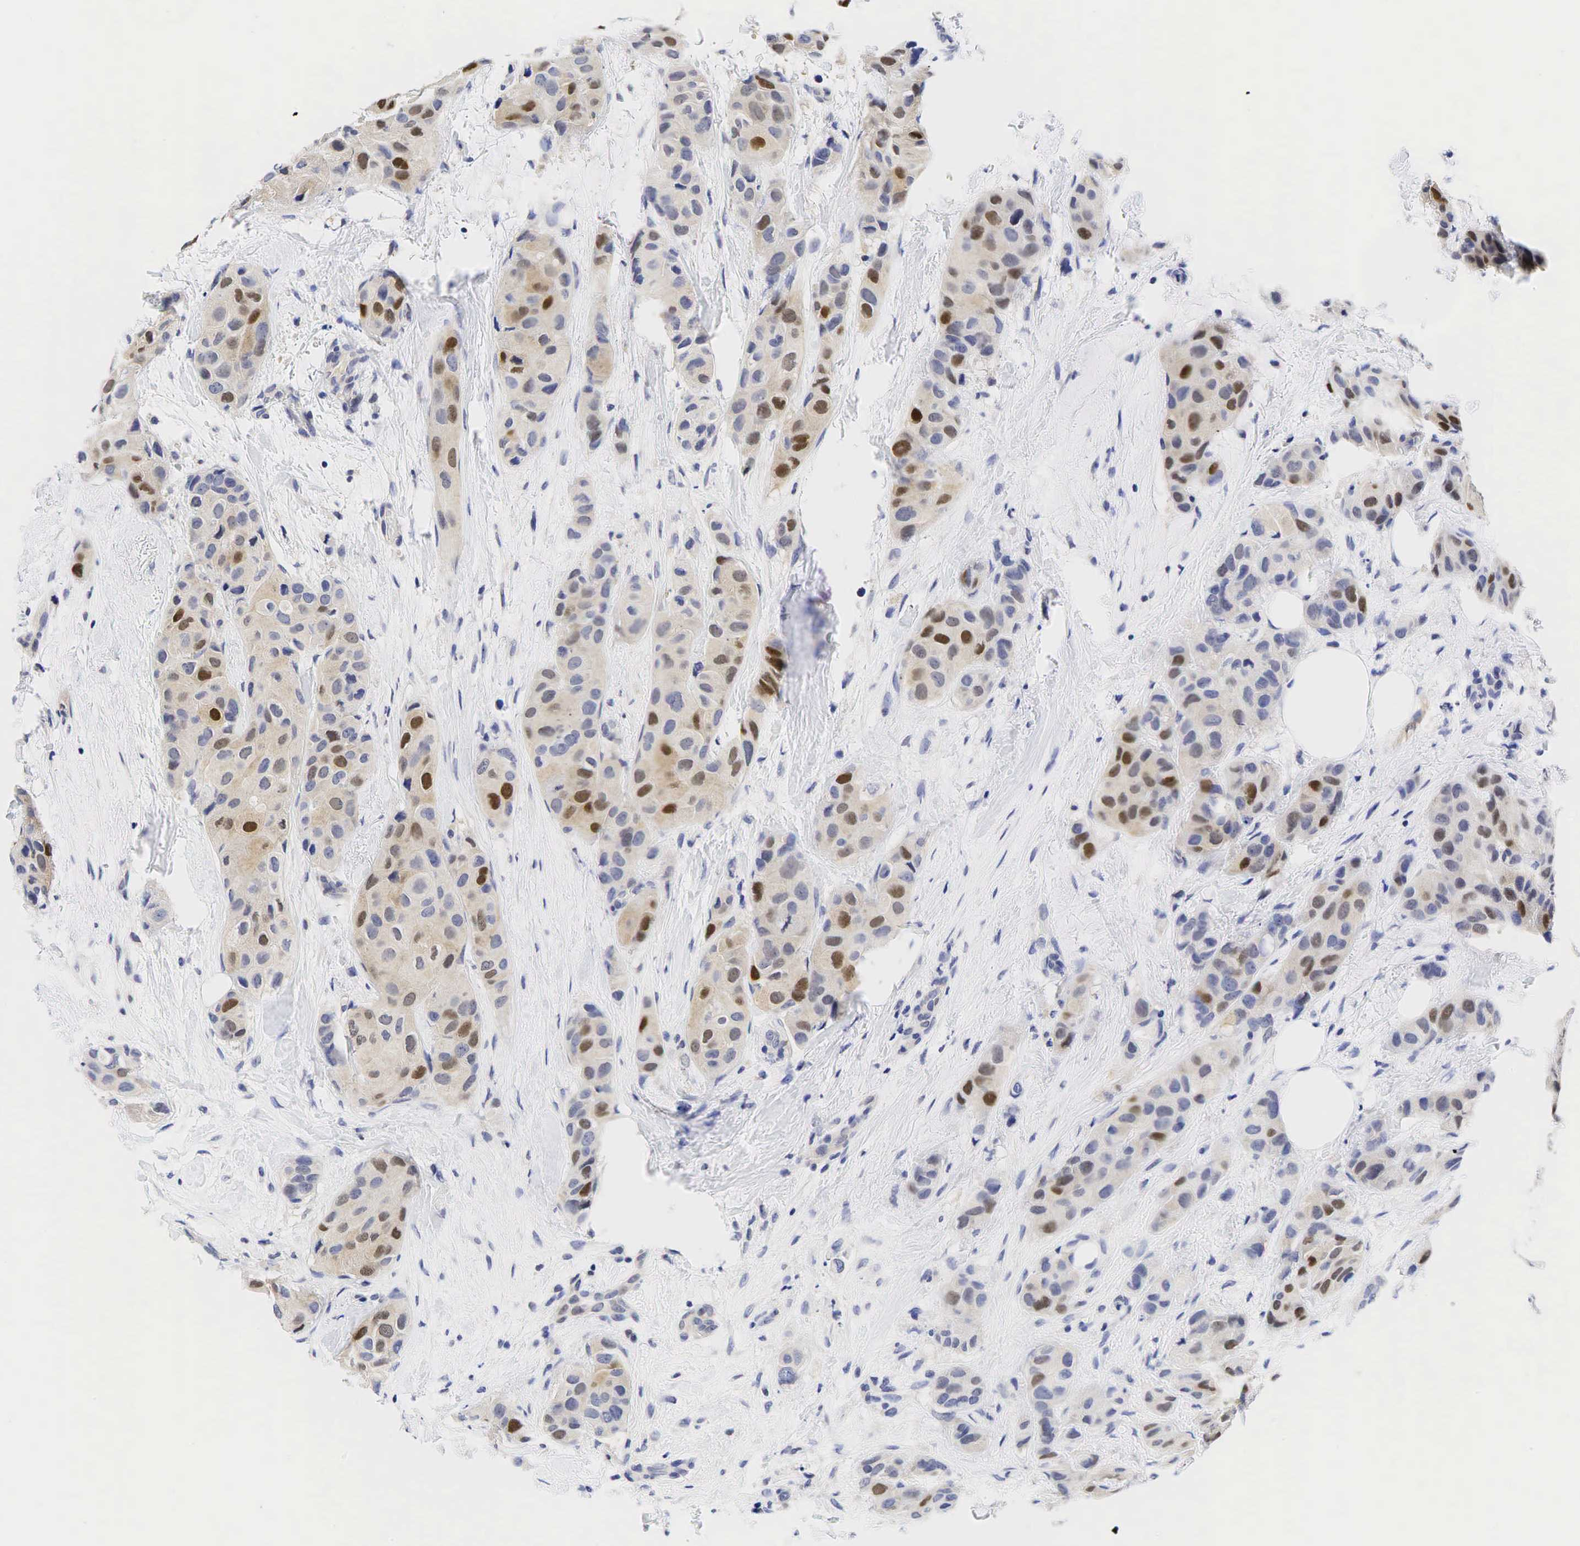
{"staining": {"intensity": "moderate", "quantity": ">75%", "location": "nuclear"}, "tissue": "breast cancer", "cell_type": "Tumor cells", "image_type": "cancer", "snomed": [{"axis": "morphology", "description": "Duct carcinoma"}, {"axis": "topography", "description": "Breast"}], "caption": "About >75% of tumor cells in breast infiltrating ductal carcinoma demonstrate moderate nuclear protein positivity as visualized by brown immunohistochemical staining.", "gene": "CCND1", "patient": {"sex": "female", "age": 68}}